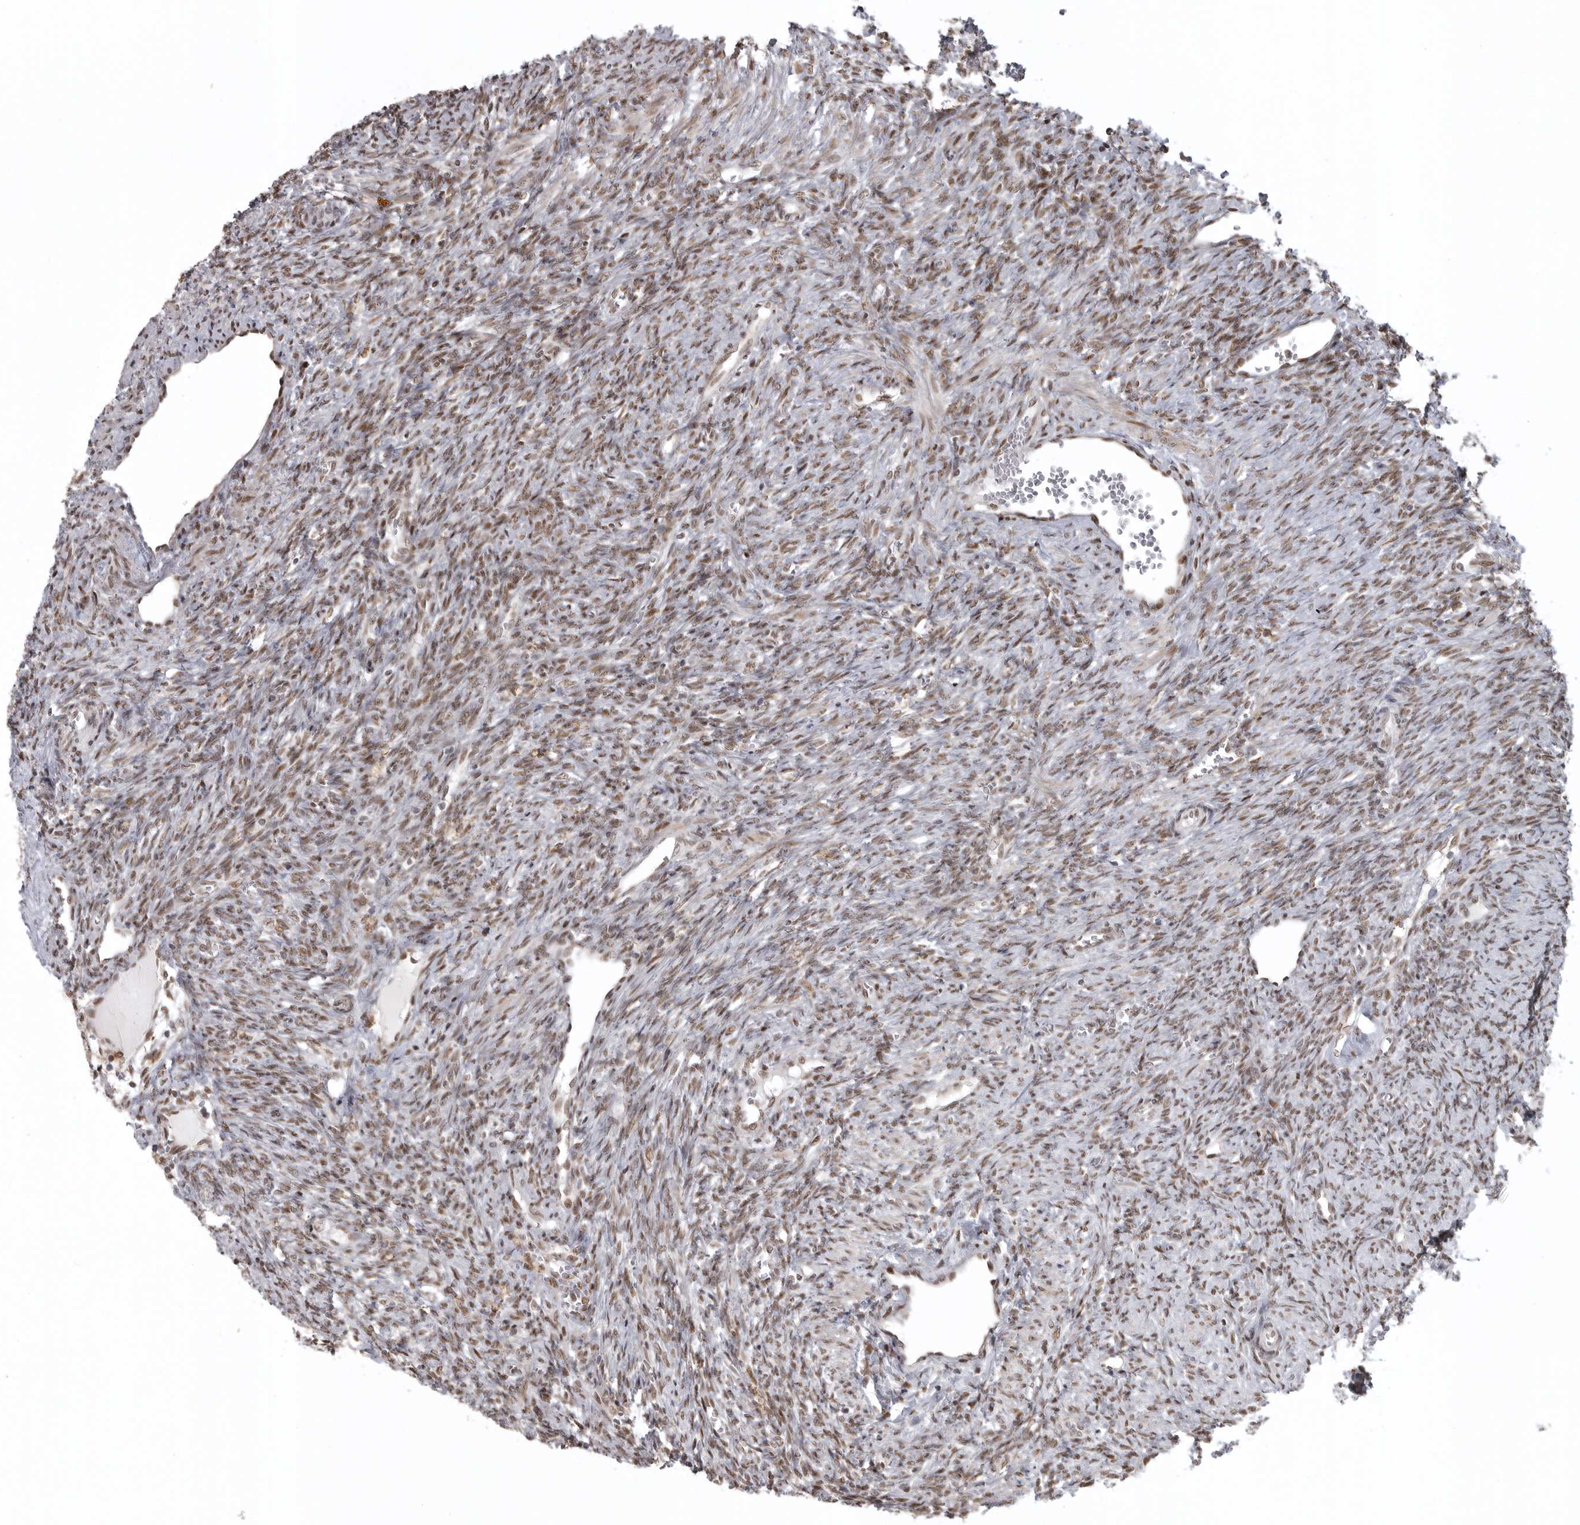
{"staining": {"intensity": "moderate", "quantity": ">75%", "location": "cytoplasmic/membranous"}, "tissue": "ovary", "cell_type": "Follicle cells", "image_type": "normal", "snomed": [{"axis": "morphology", "description": "Normal tissue, NOS"}, {"axis": "topography", "description": "Ovary"}], "caption": "An image showing moderate cytoplasmic/membranous positivity in about >75% of follicle cells in benign ovary, as visualized by brown immunohistochemical staining.", "gene": "ISG20L2", "patient": {"sex": "female", "age": 41}}